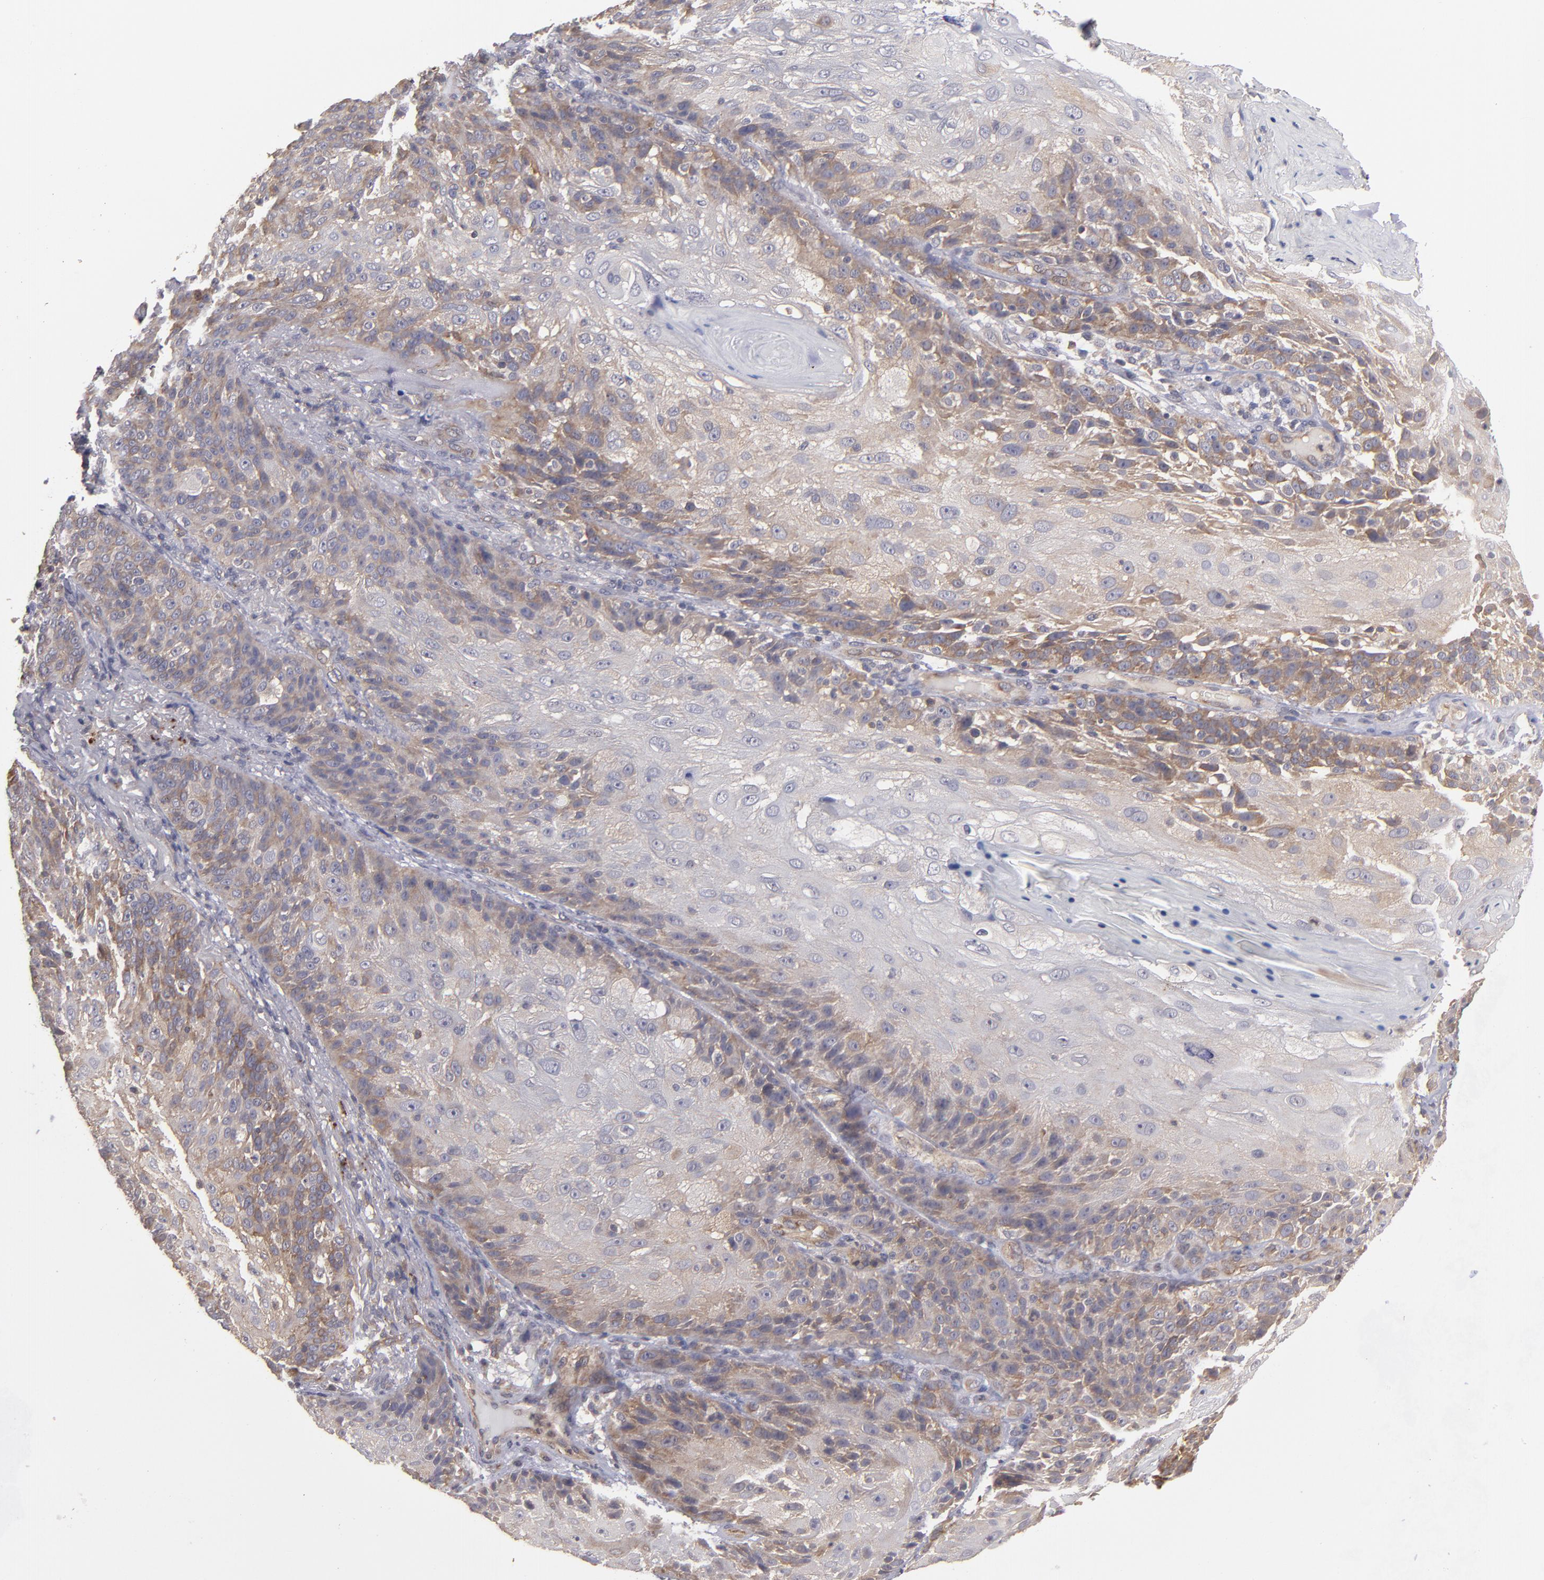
{"staining": {"intensity": "weak", "quantity": "25%-75%", "location": "cytoplasmic/membranous"}, "tissue": "skin cancer", "cell_type": "Tumor cells", "image_type": "cancer", "snomed": [{"axis": "morphology", "description": "Normal tissue, NOS"}, {"axis": "morphology", "description": "Squamous cell carcinoma, NOS"}, {"axis": "topography", "description": "Skin"}], "caption": "IHC of human squamous cell carcinoma (skin) displays low levels of weak cytoplasmic/membranous staining in approximately 25%-75% of tumor cells.", "gene": "CTSO", "patient": {"sex": "female", "age": 83}}